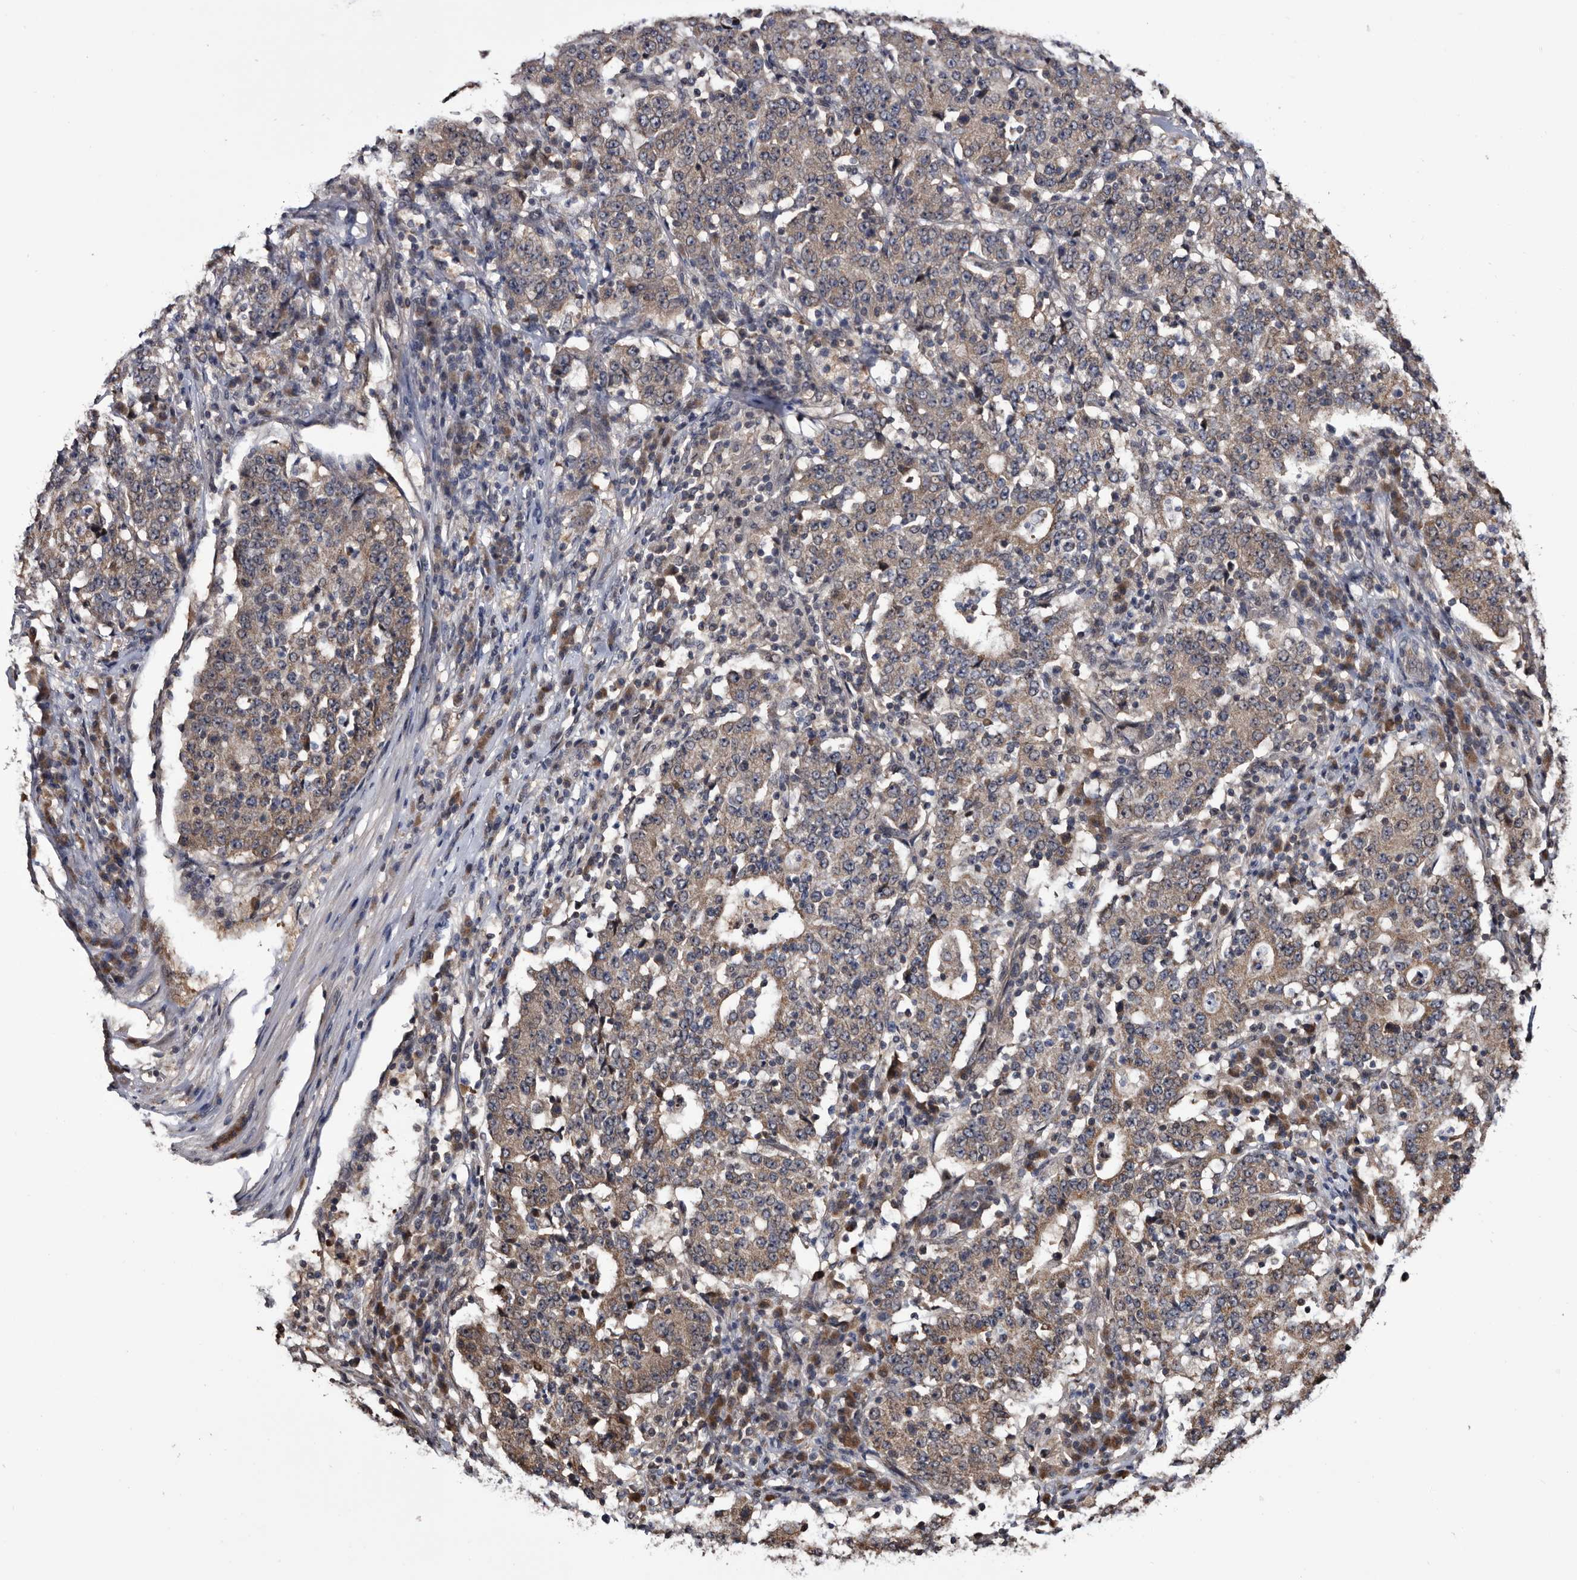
{"staining": {"intensity": "weak", "quantity": ">75%", "location": "cytoplasmic/membranous"}, "tissue": "stomach cancer", "cell_type": "Tumor cells", "image_type": "cancer", "snomed": [{"axis": "morphology", "description": "Adenocarcinoma, NOS"}, {"axis": "topography", "description": "Stomach"}], "caption": "High-magnification brightfield microscopy of stomach cancer stained with DAB (3,3'-diaminobenzidine) (brown) and counterstained with hematoxylin (blue). tumor cells exhibit weak cytoplasmic/membranous expression is present in about>75% of cells. (brown staining indicates protein expression, while blue staining denotes nuclei).", "gene": "TTI2", "patient": {"sex": "male", "age": 59}}